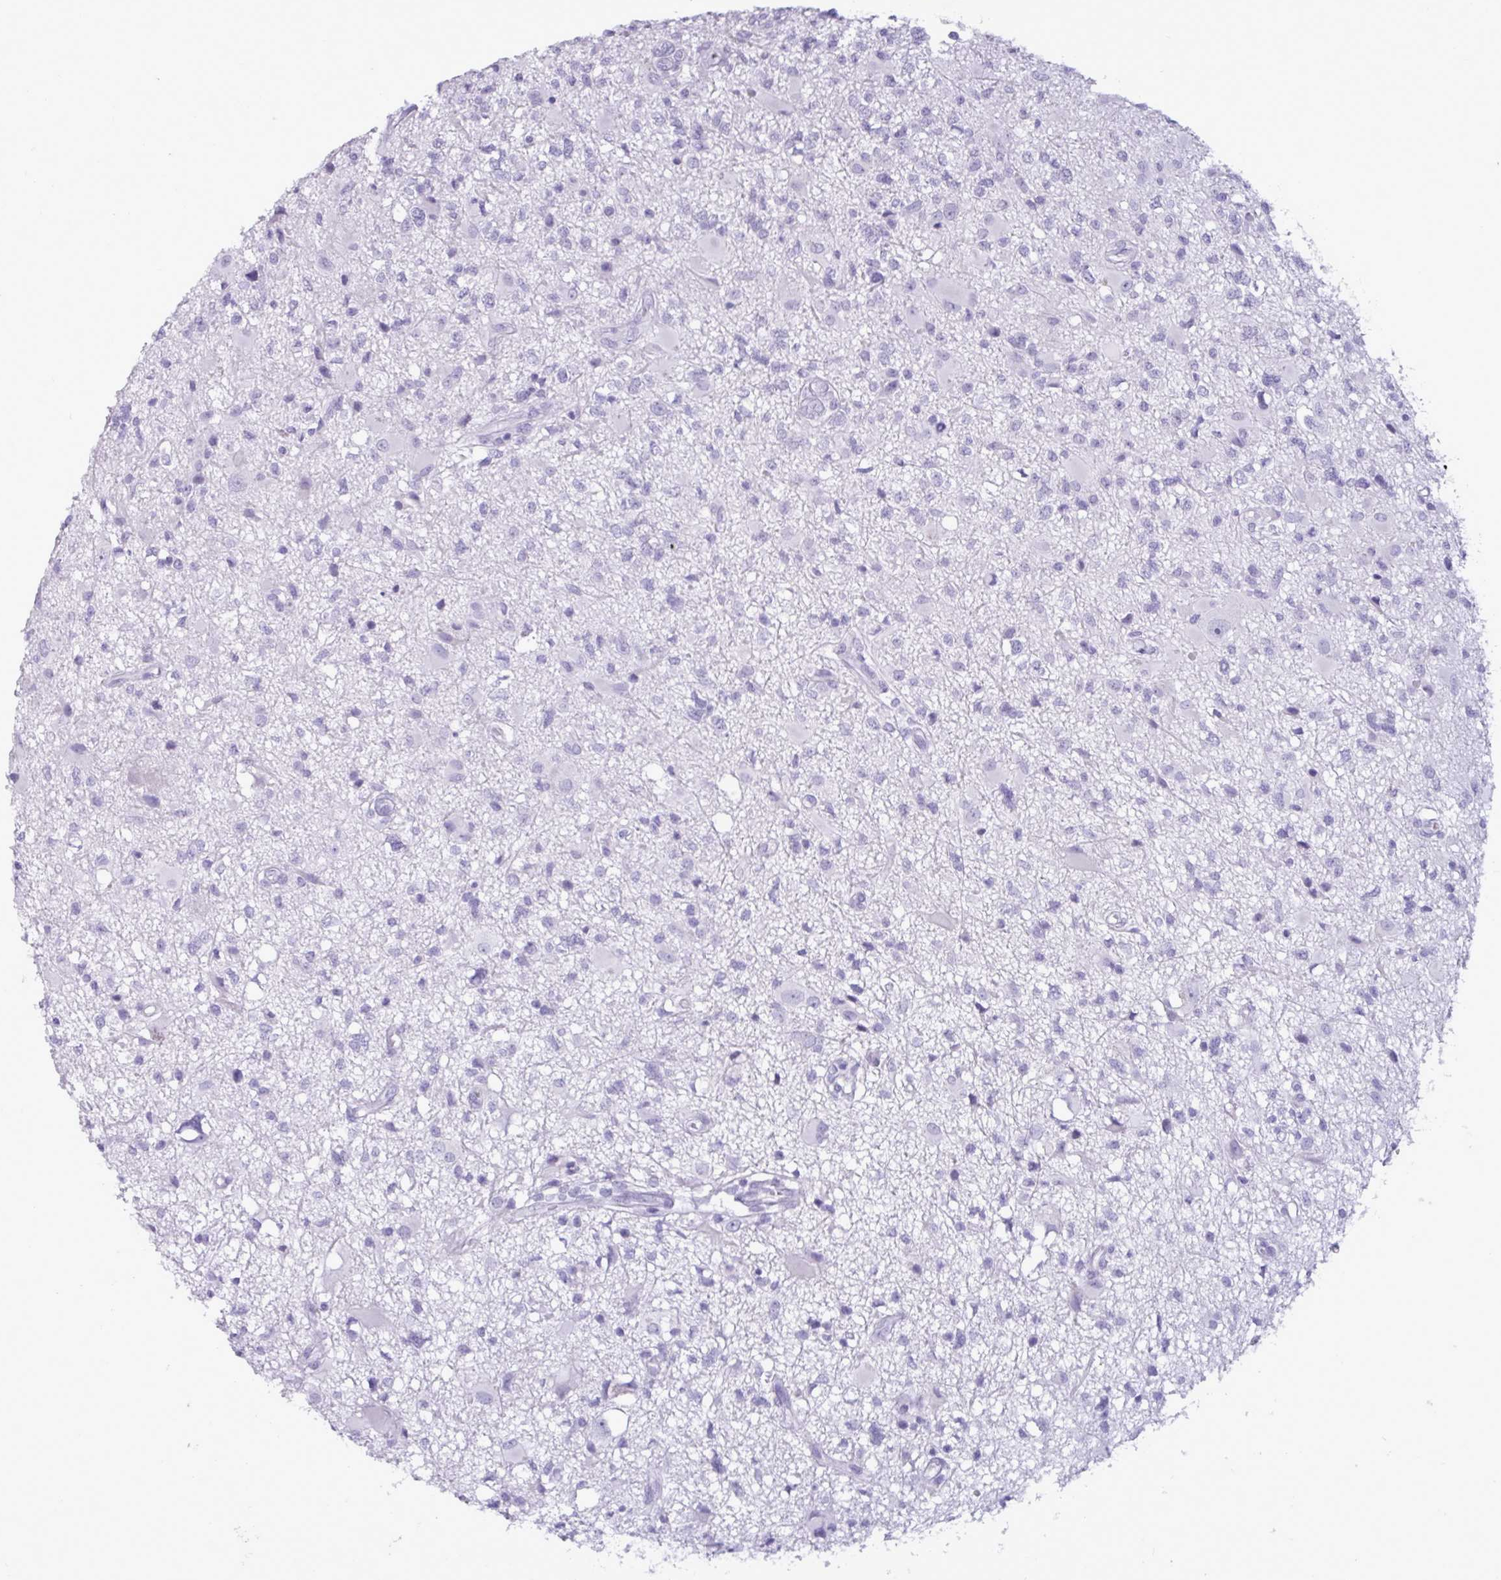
{"staining": {"intensity": "negative", "quantity": "none", "location": "none"}, "tissue": "glioma", "cell_type": "Tumor cells", "image_type": "cancer", "snomed": [{"axis": "morphology", "description": "Glioma, malignant, High grade"}, {"axis": "topography", "description": "Brain"}], "caption": "The image shows no significant positivity in tumor cells of glioma.", "gene": "BBS10", "patient": {"sex": "male", "age": 54}}